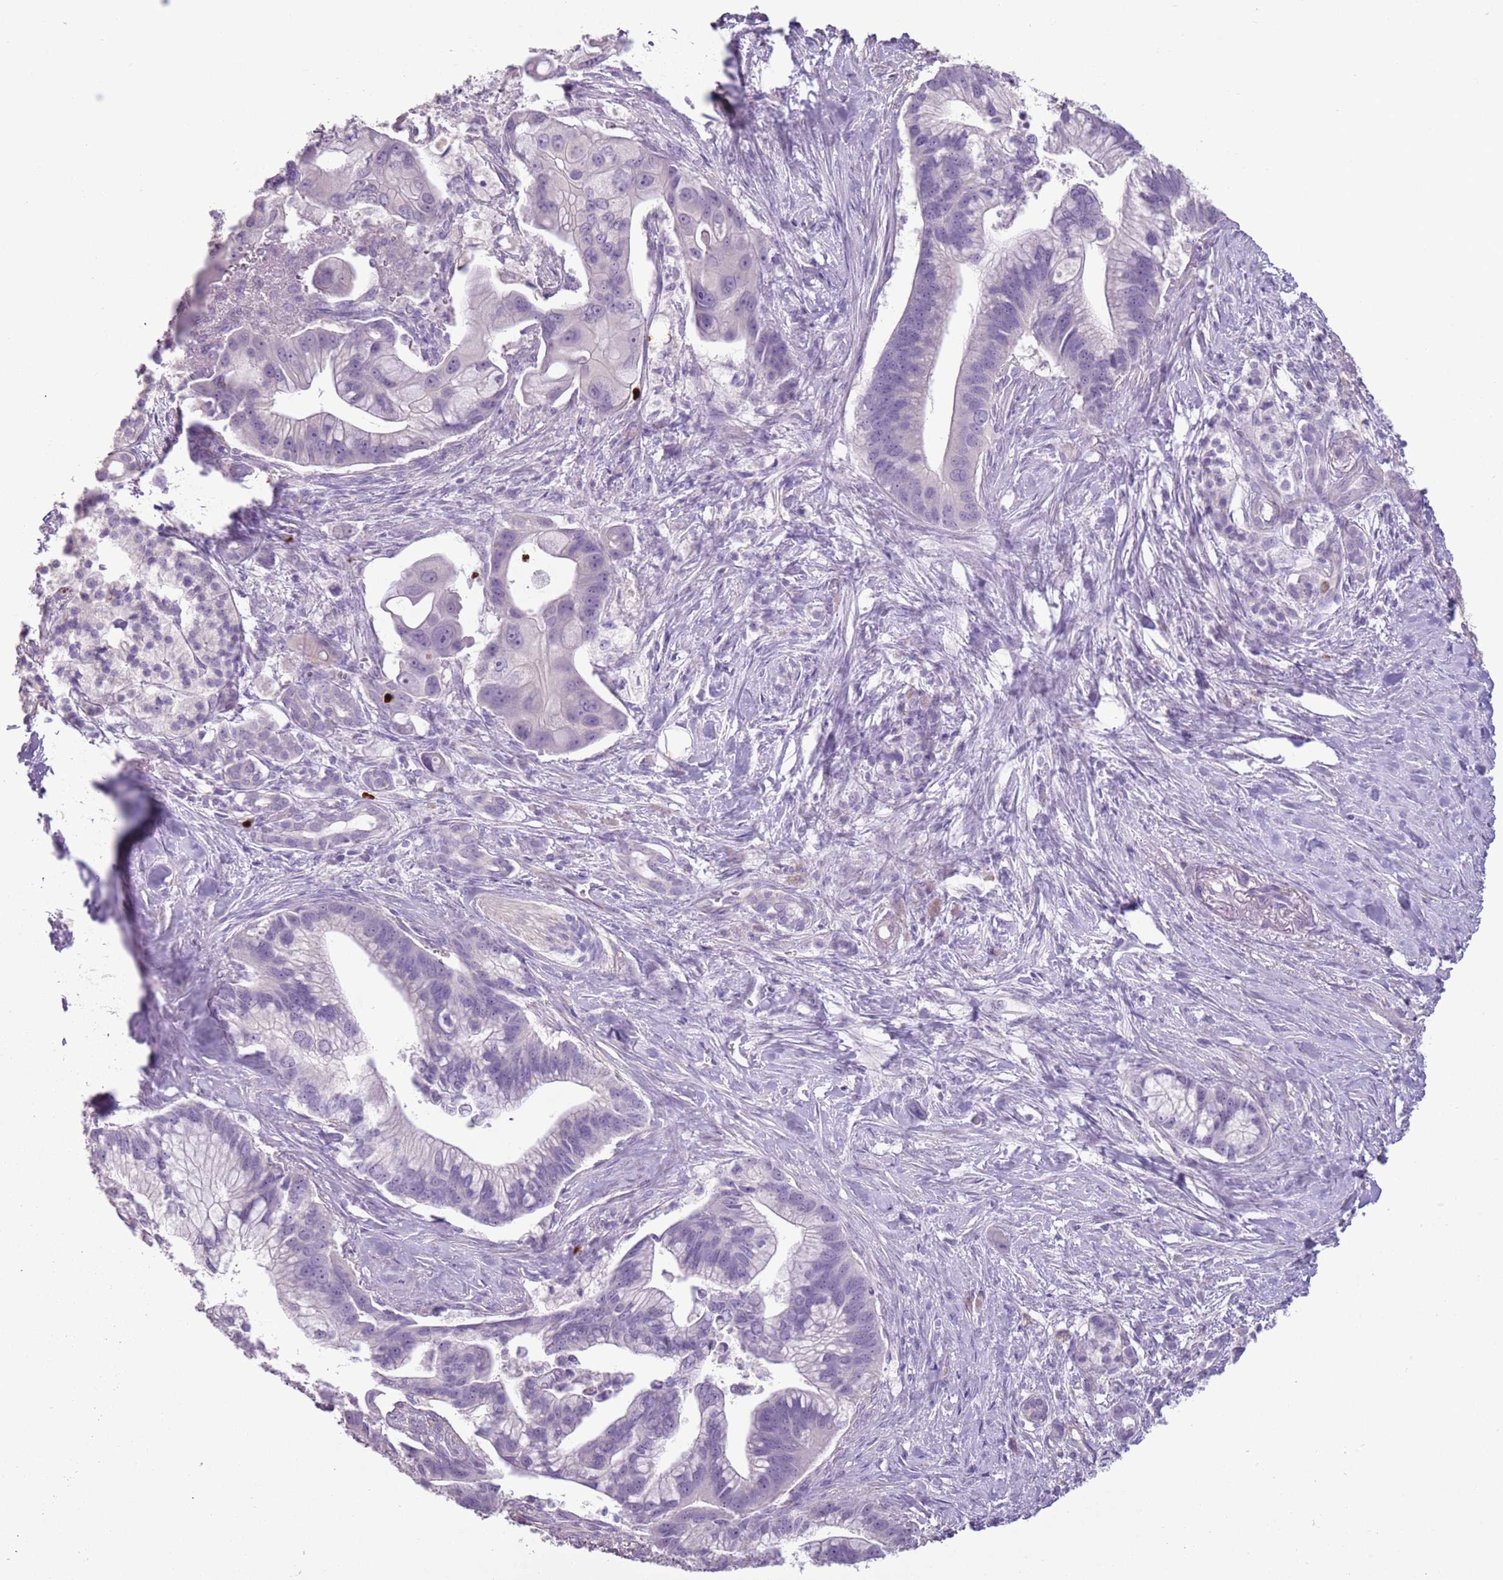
{"staining": {"intensity": "negative", "quantity": "none", "location": "none"}, "tissue": "pancreatic cancer", "cell_type": "Tumor cells", "image_type": "cancer", "snomed": [{"axis": "morphology", "description": "Adenocarcinoma, NOS"}, {"axis": "topography", "description": "Pancreas"}], "caption": "Protein analysis of adenocarcinoma (pancreatic) reveals no significant positivity in tumor cells.", "gene": "CELF6", "patient": {"sex": "male", "age": 68}}